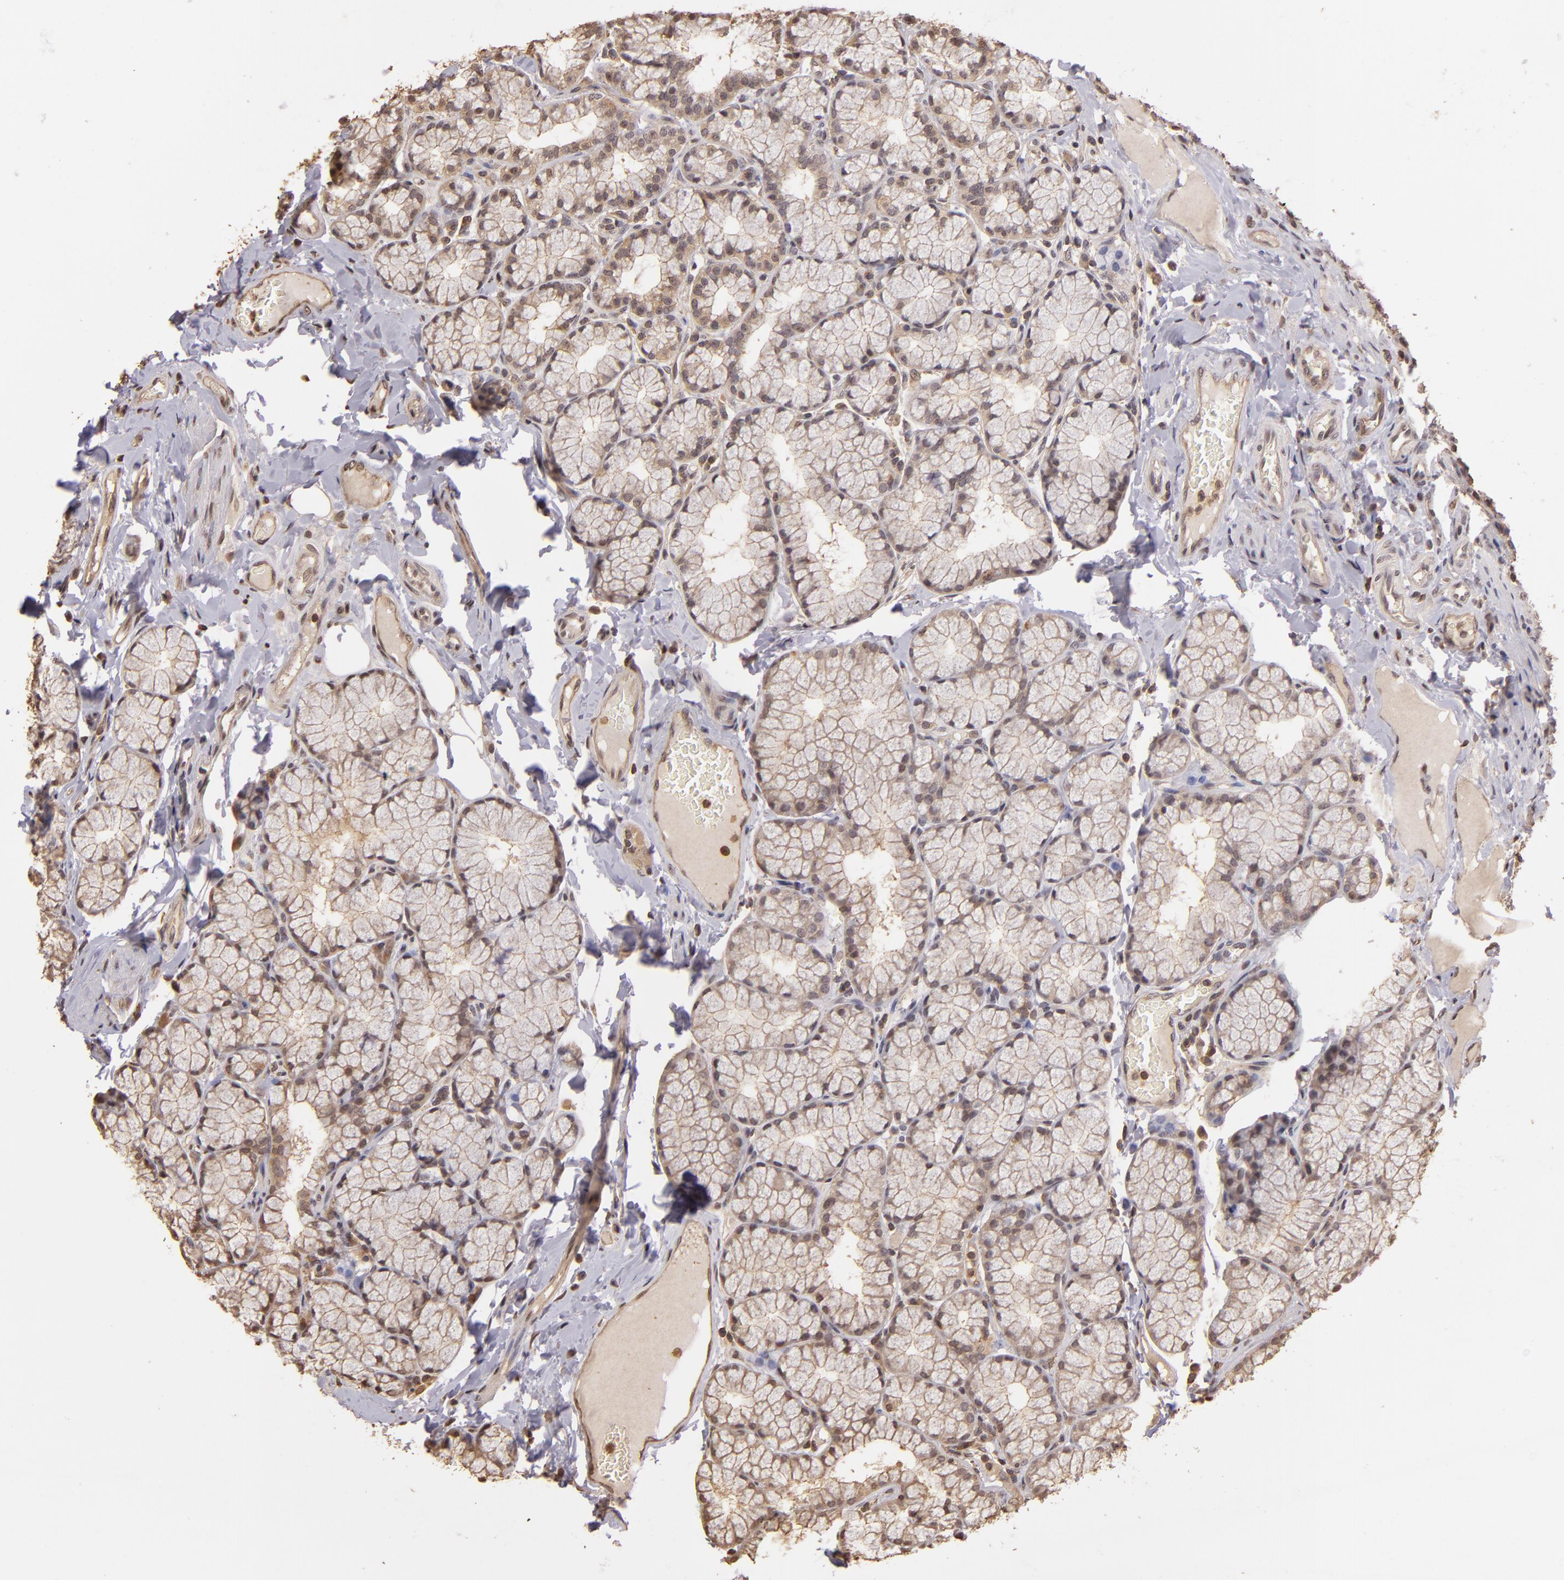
{"staining": {"intensity": "weak", "quantity": "<25%", "location": "cytoplasmic/membranous,nuclear"}, "tissue": "duodenum", "cell_type": "Glandular cells", "image_type": "normal", "snomed": [{"axis": "morphology", "description": "Normal tissue, NOS"}, {"axis": "topography", "description": "Duodenum"}], "caption": "An image of duodenum stained for a protein exhibits no brown staining in glandular cells. (IHC, brightfield microscopy, high magnification).", "gene": "ARPC2", "patient": {"sex": "male", "age": 50}}